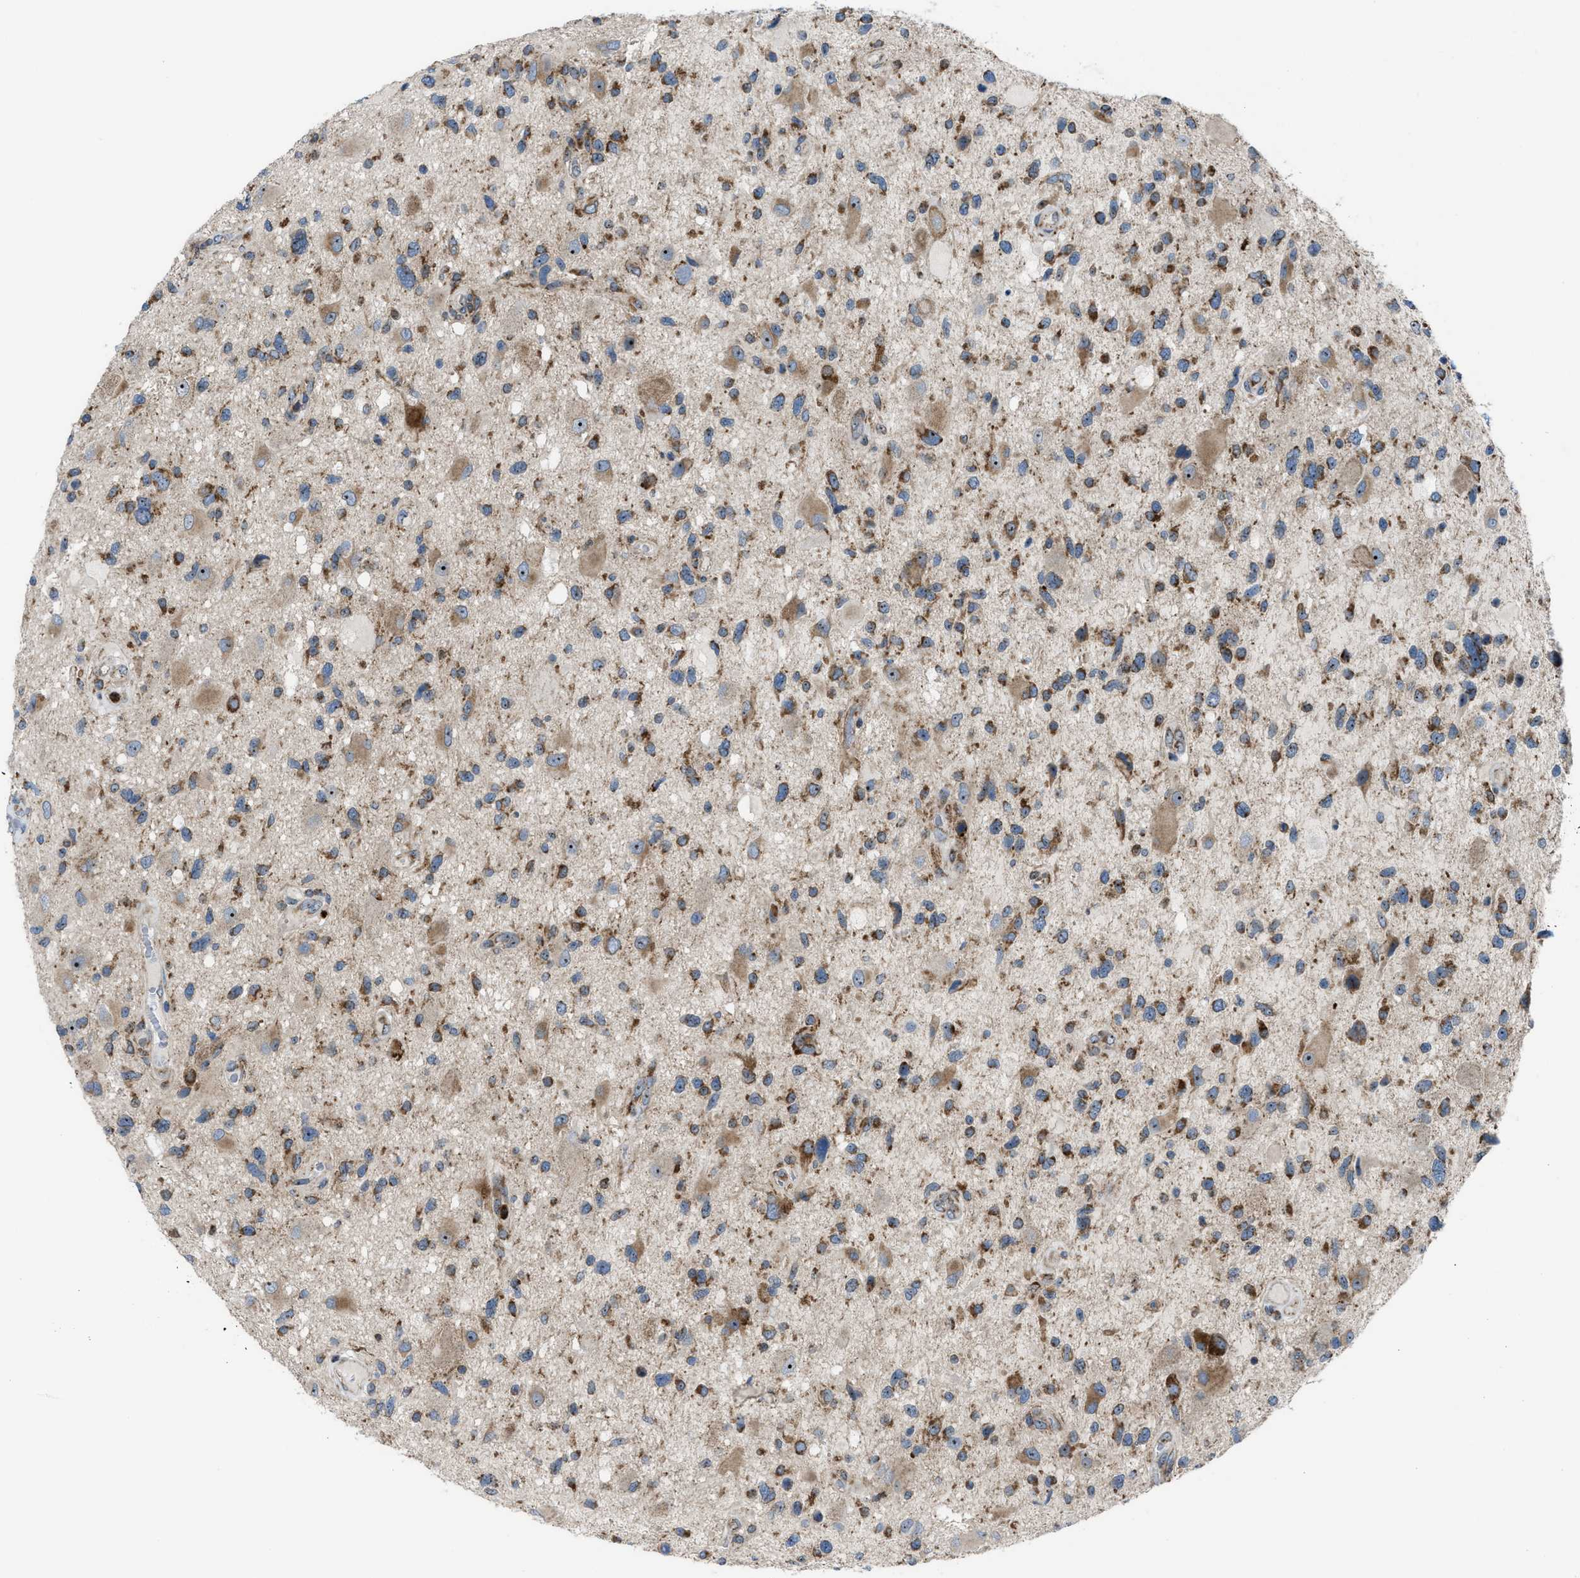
{"staining": {"intensity": "moderate", "quantity": ">75%", "location": "cytoplasmic/membranous,nuclear"}, "tissue": "glioma", "cell_type": "Tumor cells", "image_type": "cancer", "snomed": [{"axis": "morphology", "description": "Glioma, malignant, High grade"}, {"axis": "topography", "description": "Brain"}], "caption": "IHC photomicrograph of neoplastic tissue: malignant glioma (high-grade) stained using immunohistochemistry (IHC) shows medium levels of moderate protein expression localized specifically in the cytoplasmic/membranous and nuclear of tumor cells, appearing as a cytoplasmic/membranous and nuclear brown color.", "gene": "TPH1", "patient": {"sex": "male", "age": 33}}